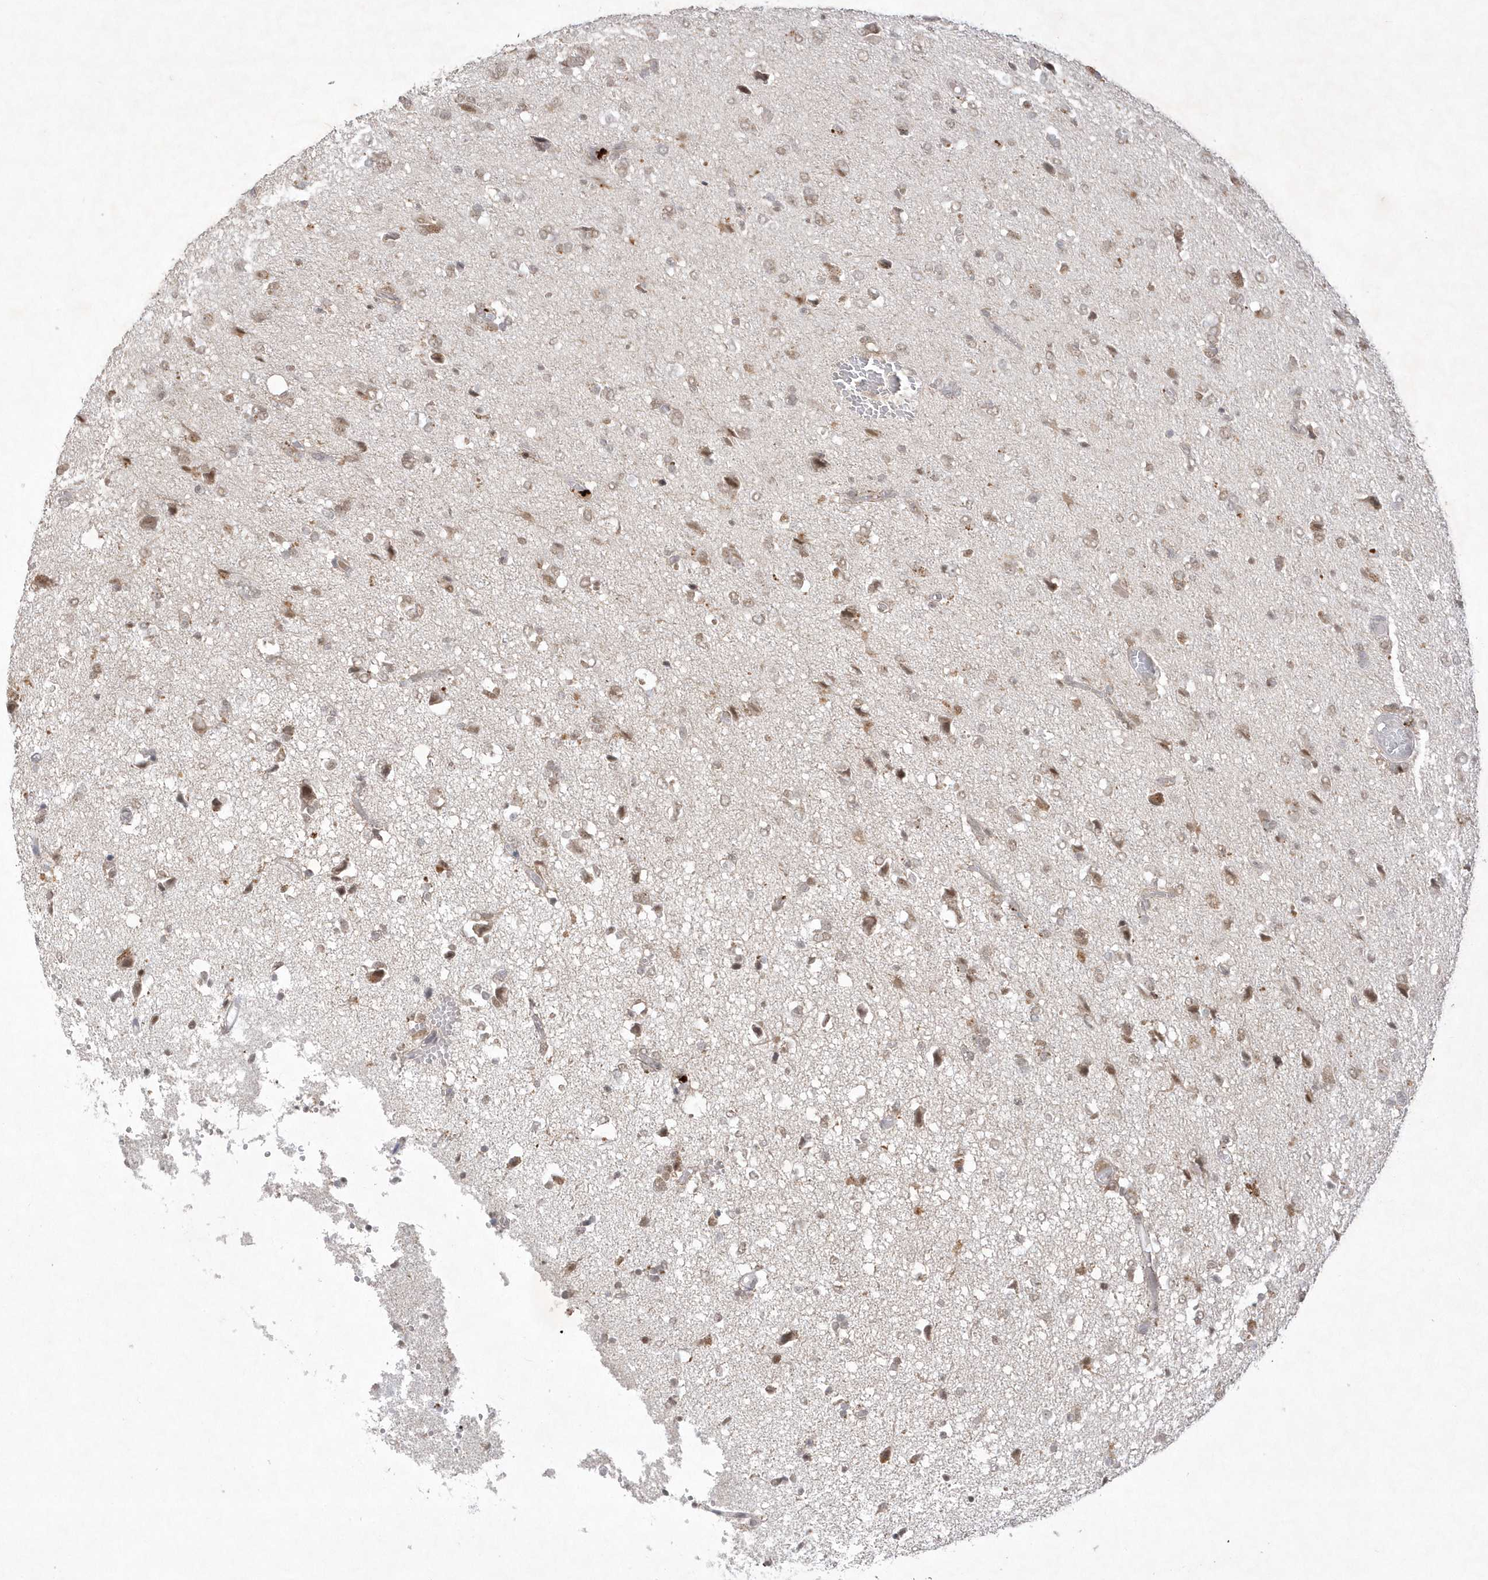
{"staining": {"intensity": "weak", "quantity": ">75%", "location": "nuclear"}, "tissue": "glioma", "cell_type": "Tumor cells", "image_type": "cancer", "snomed": [{"axis": "morphology", "description": "Glioma, malignant, High grade"}, {"axis": "topography", "description": "Brain"}], "caption": "This micrograph reveals glioma stained with immunohistochemistry (IHC) to label a protein in brown. The nuclear of tumor cells show weak positivity for the protein. Nuclei are counter-stained blue.", "gene": "CPSF3", "patient": {"sex": "female", "age": 59}}